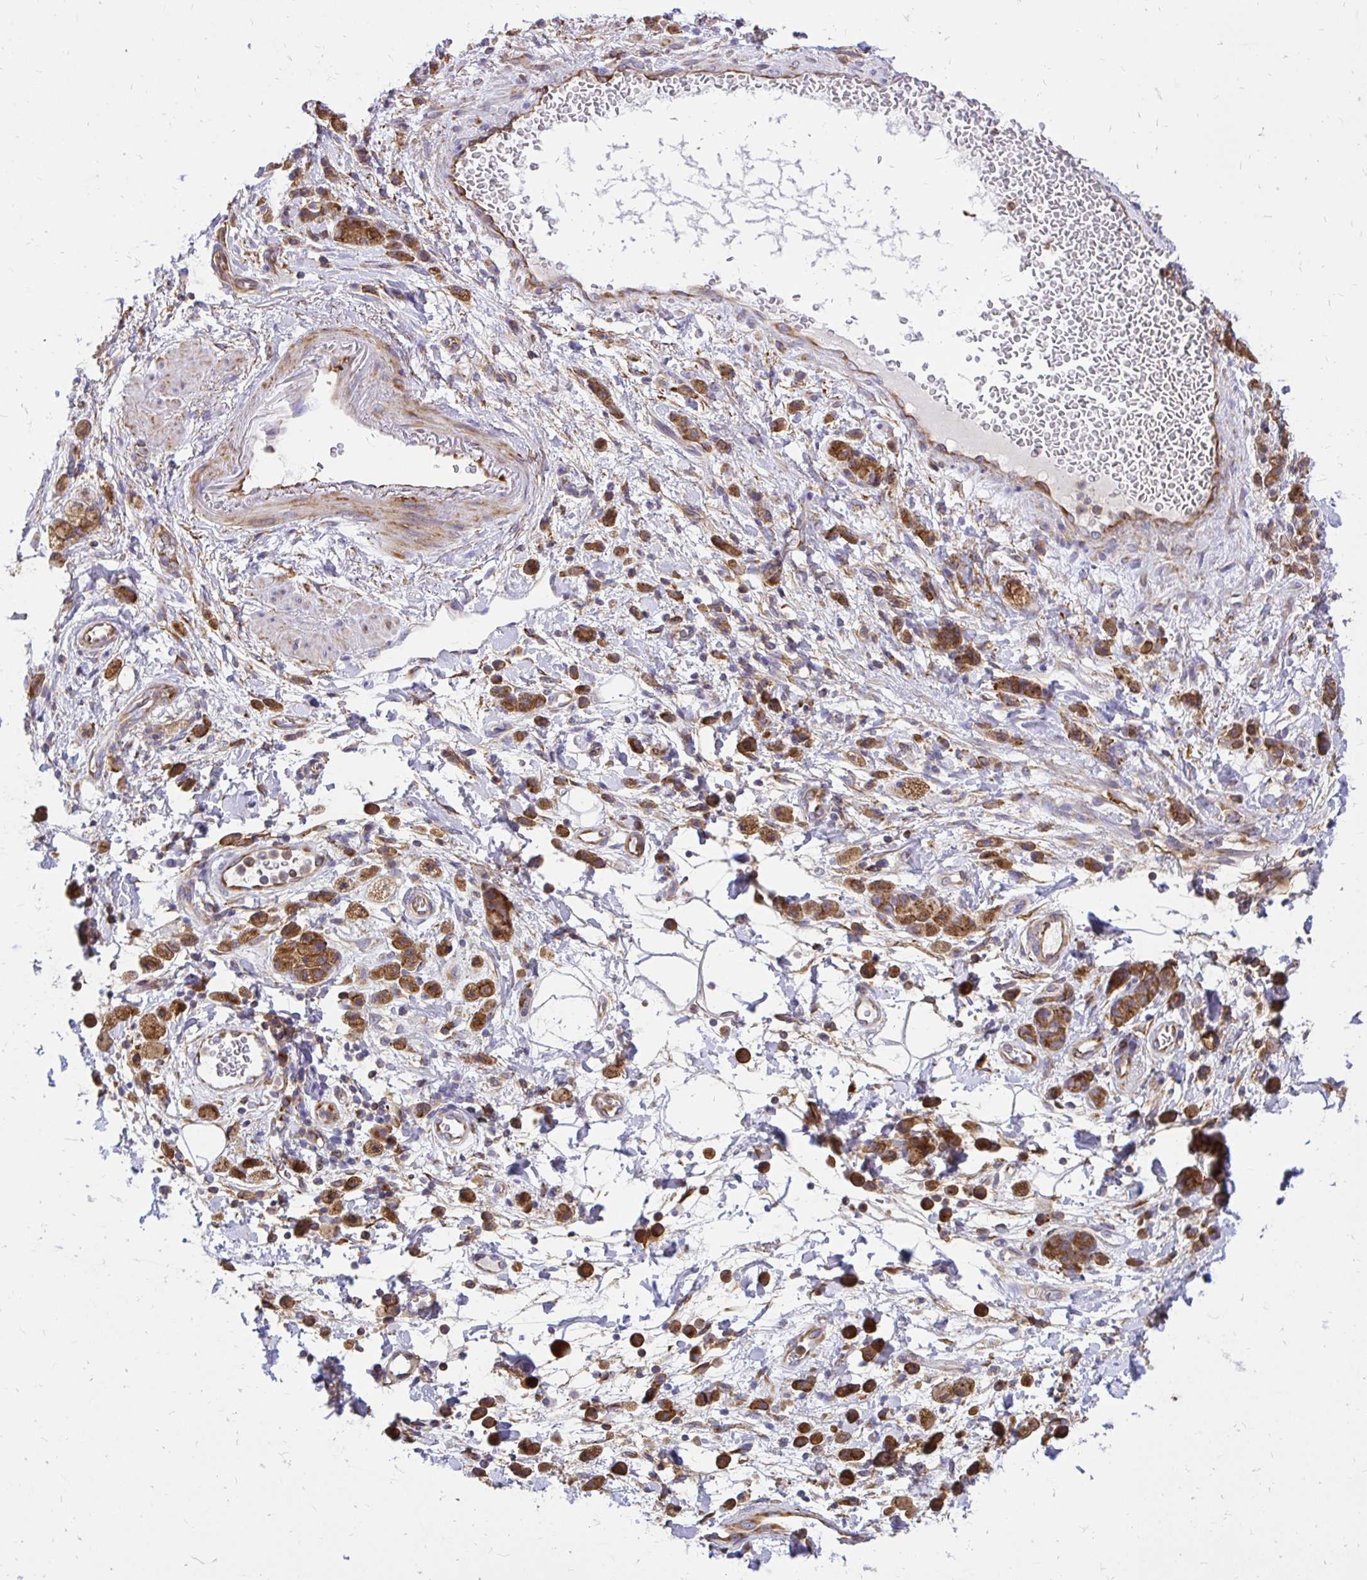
{"staining": {"intensity": "strong", "quantity": ">75%", "location": "cytoplasmic/membranous"}, "tissue": "stomach cancer", "cell_type": "Tumor cells", "image_type": "cancer", "snomed": [{"axis": "morphology", "description": "Adenocarcinoma, NOS"}, {"axis": "topography", "description": "Stomach"}], "caption": "Adenocarcinoma (stomach) stained with immunohistochemistry (IHC) reveals strong cytoplasmic/membranous staining in about >75% of tumor cells.", "gene": "ABCB10", "patient": {"sex": "male", "age": 77}}